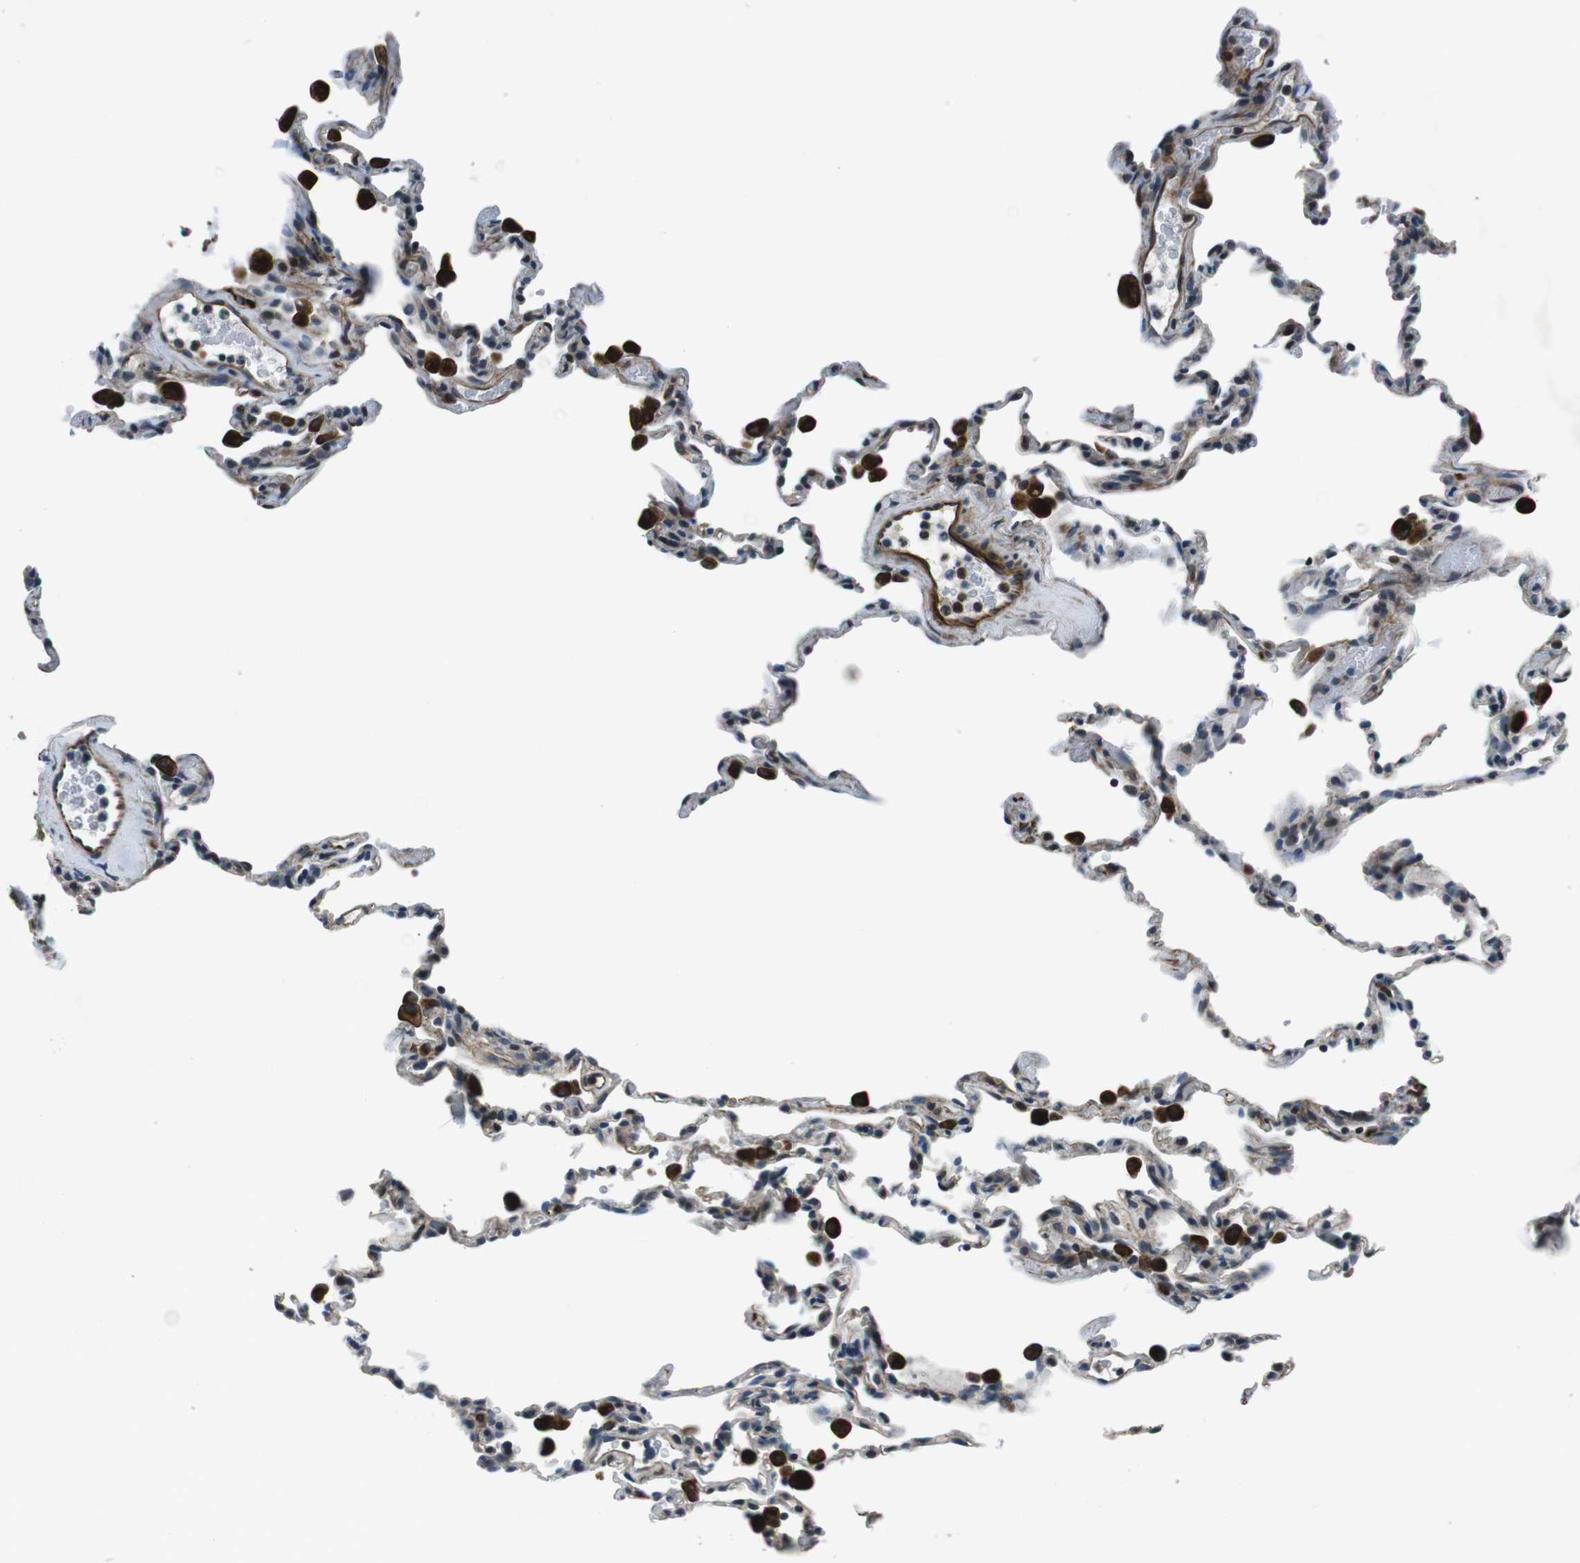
{"staining": {"intensity": "negative", "quantity": "none", "location": "none"}, "tissue": "lung", "cell_type": "Alveolar cells", "image_type": "normal", "snomed": [{"axis": "morphology", "description": "Normal tissue, NOS"}, {"axis": "topography", "description": "Lung"}], "caption": "Immunohistochemistry photomicrograph of normal lung stained for a protein (brown), which displays no expression in alveolar cells. (DAB IHC with hematoxylin counter stain).", "gene": "LRRC49", "patient": {"sex": "male", "age": 59}}